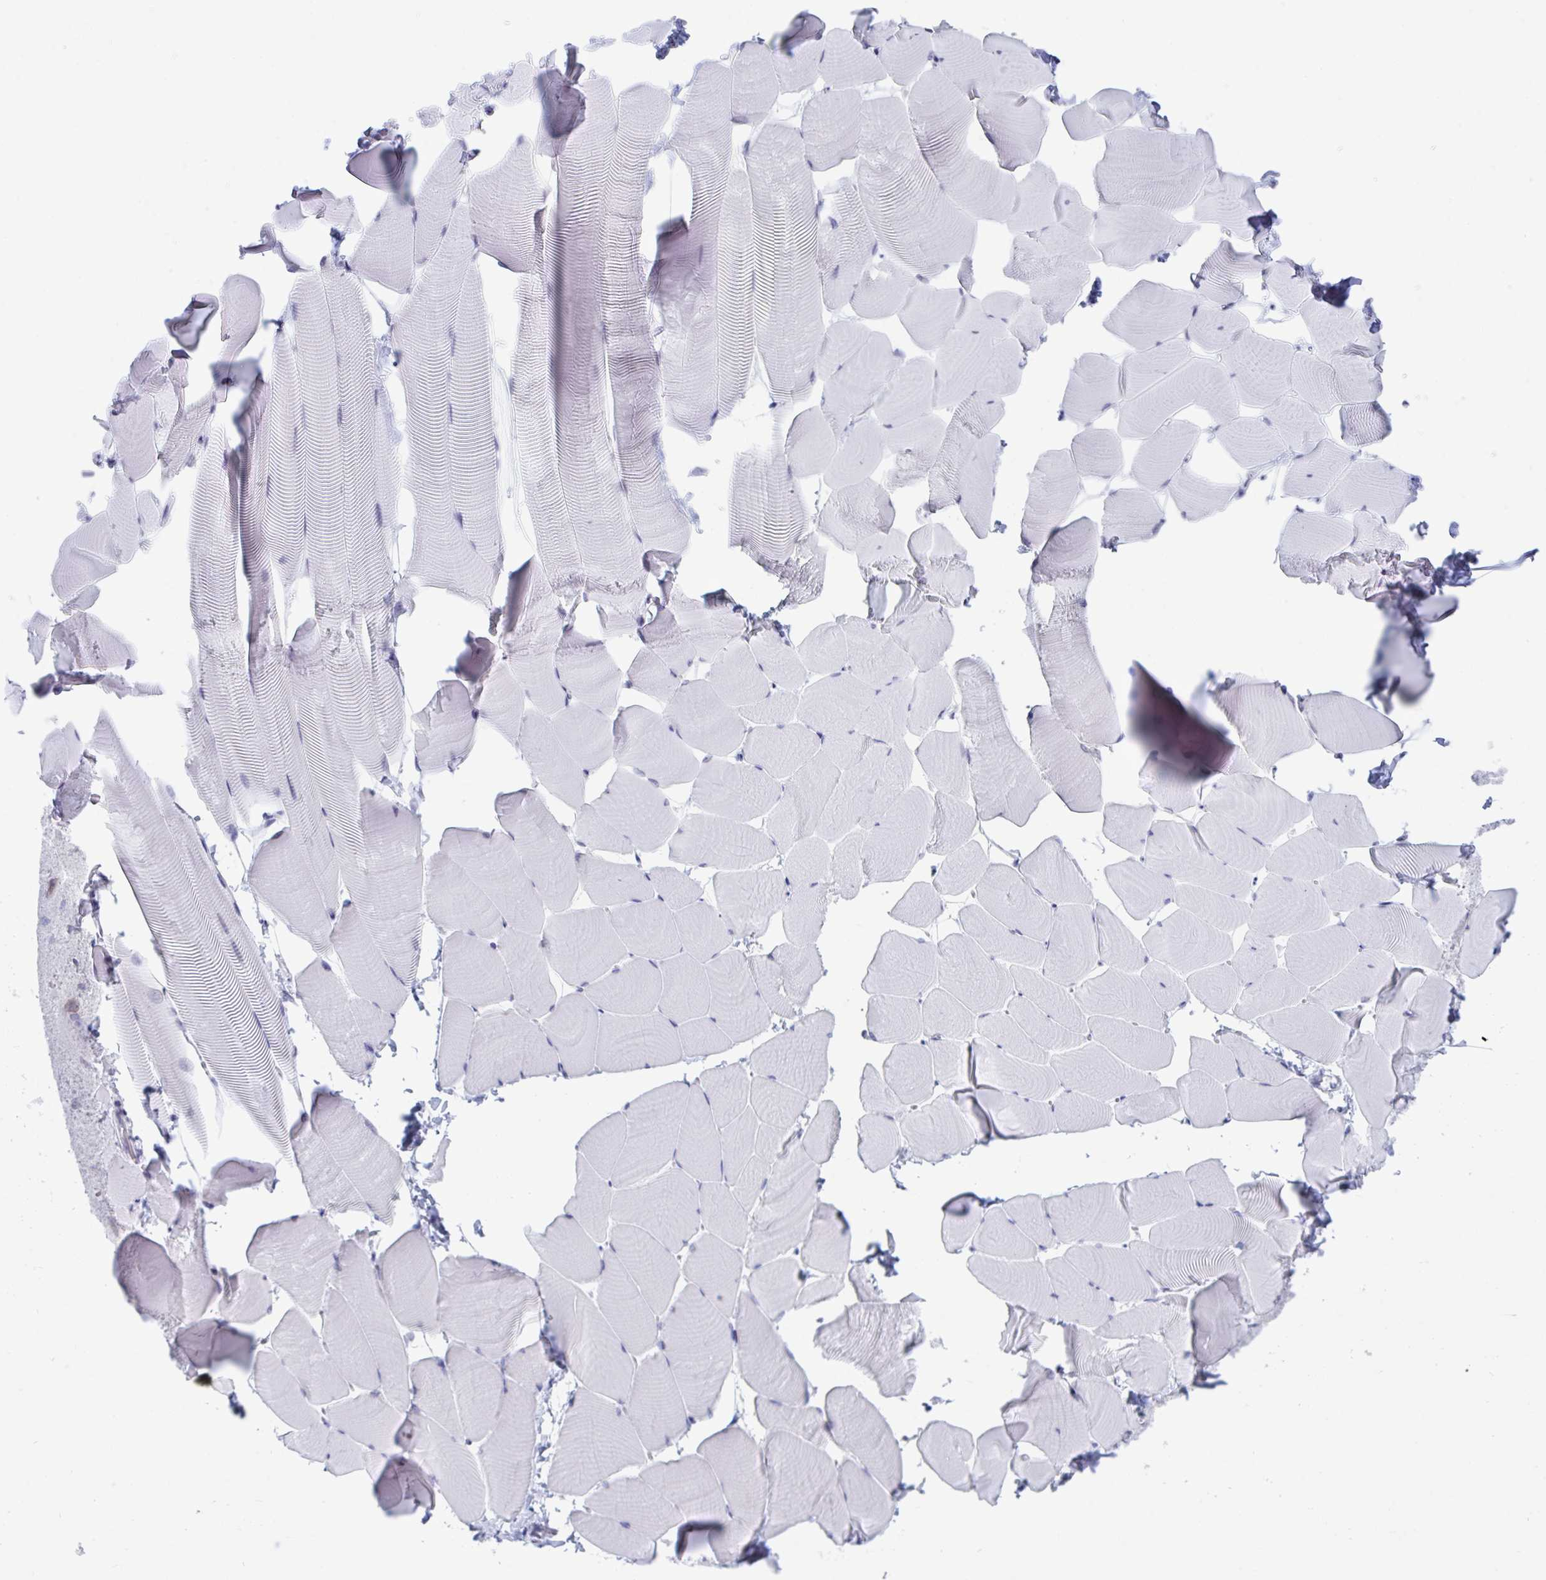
{"staining": {"intensity": "negative", "quantity": "none", "location": "none"}, "tissue": "skeletal muscle", "cell_type": "Myocytes", "image_type": "normal", "snomed": [{"axis": "morphology", "description": "Normal tissue, NOS"}, {"axis": "topography", "description": "Skeletal muscle"}], "caption": "Immunohistochemistry (IHC) micrograph of unremarkable human skeletal muscle stained for a protein (brown), which displays no expression in myocytes.", "gene": "CDX4", "patient": {"sex": "male", "age": 25}}